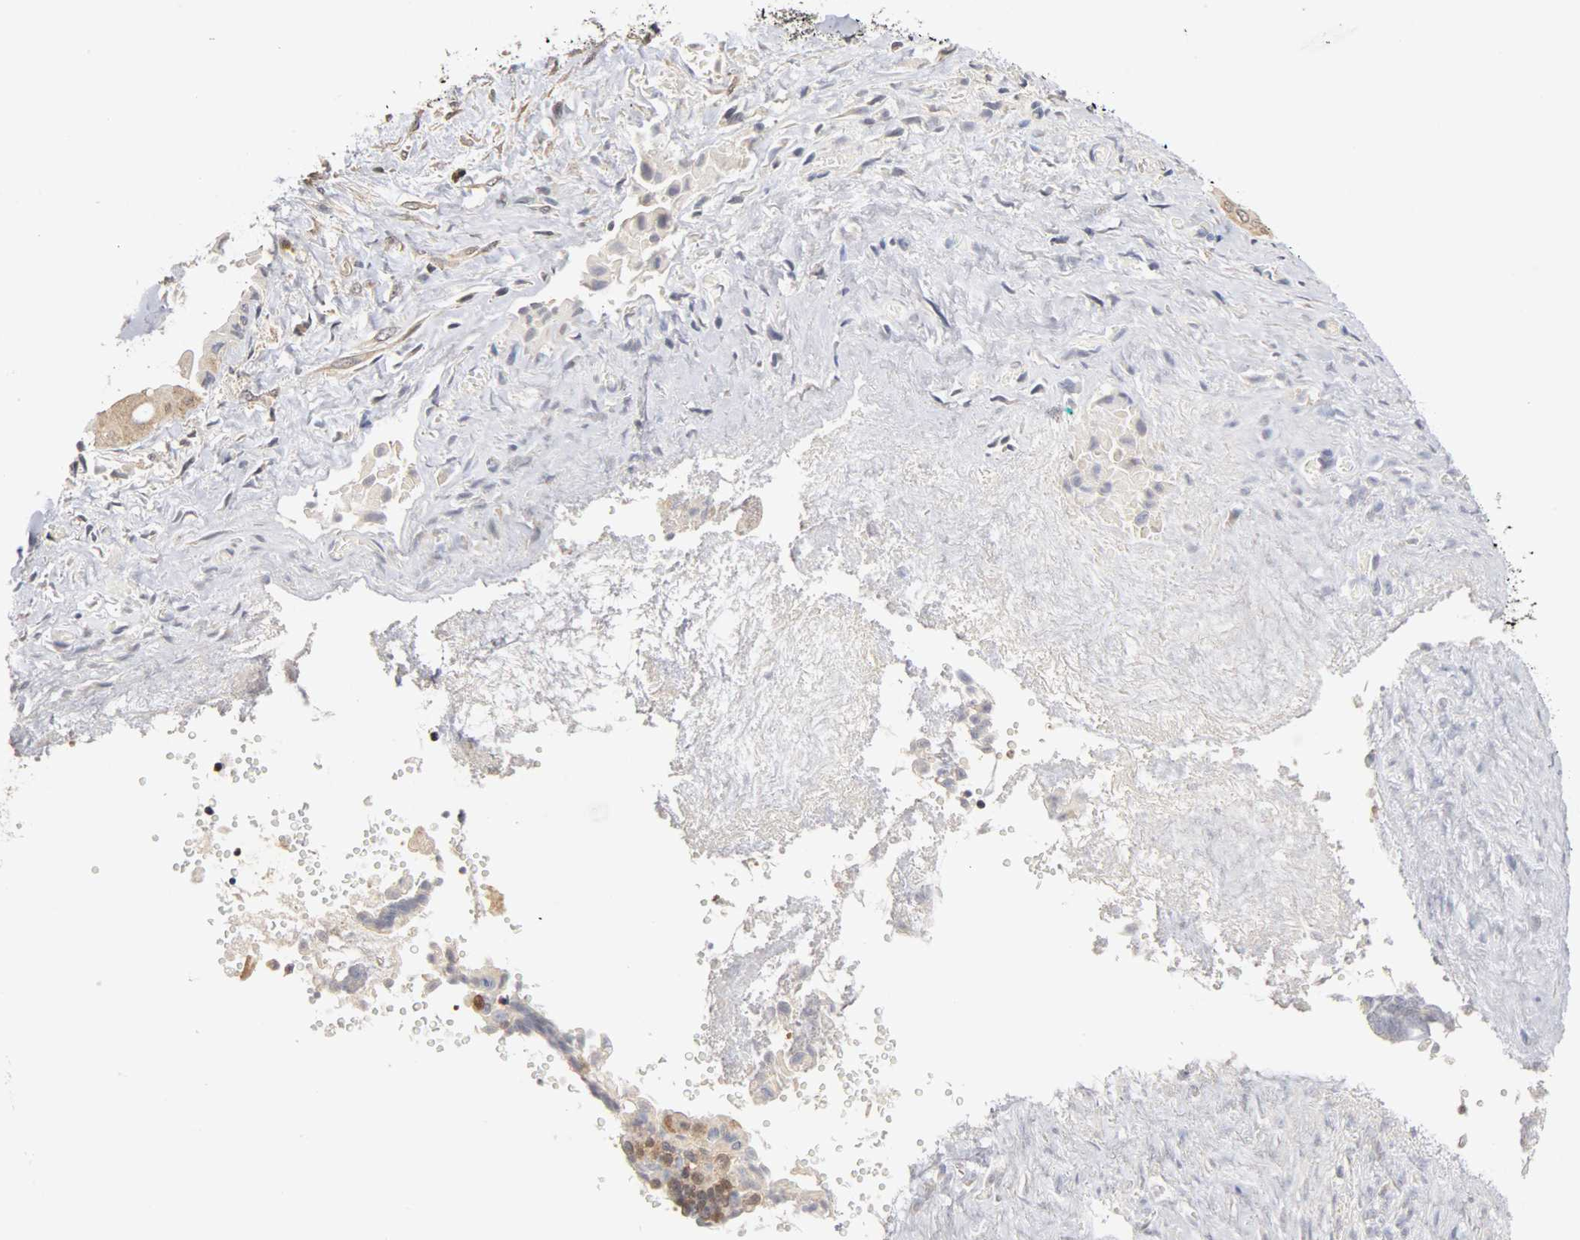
{"staining": {"intensity": "moderate", "quantity": "25%-75%", "location": "cytoplasmic/membranous,nuclear"}, "tissue": "liver cancer", "cell_type": "Tumor cells", "image_type": "cancer", "snomed": [{"axis": "morphology", "description": "Cholangiocarcinoma"}, {"axis": "topography", "description": "Liver"}], "caption": "Immunohistochemistry (DAB (3,3'-diaminobenzidine)) staining of human cholangiocarcinoma (liver) shows moderate cytoplasmic/membranous and nuclear protein staining in approximately 25%-75% of tumor cells.", "gene": "UBE2M", "patient": {"sex": "male", "age": 58}}